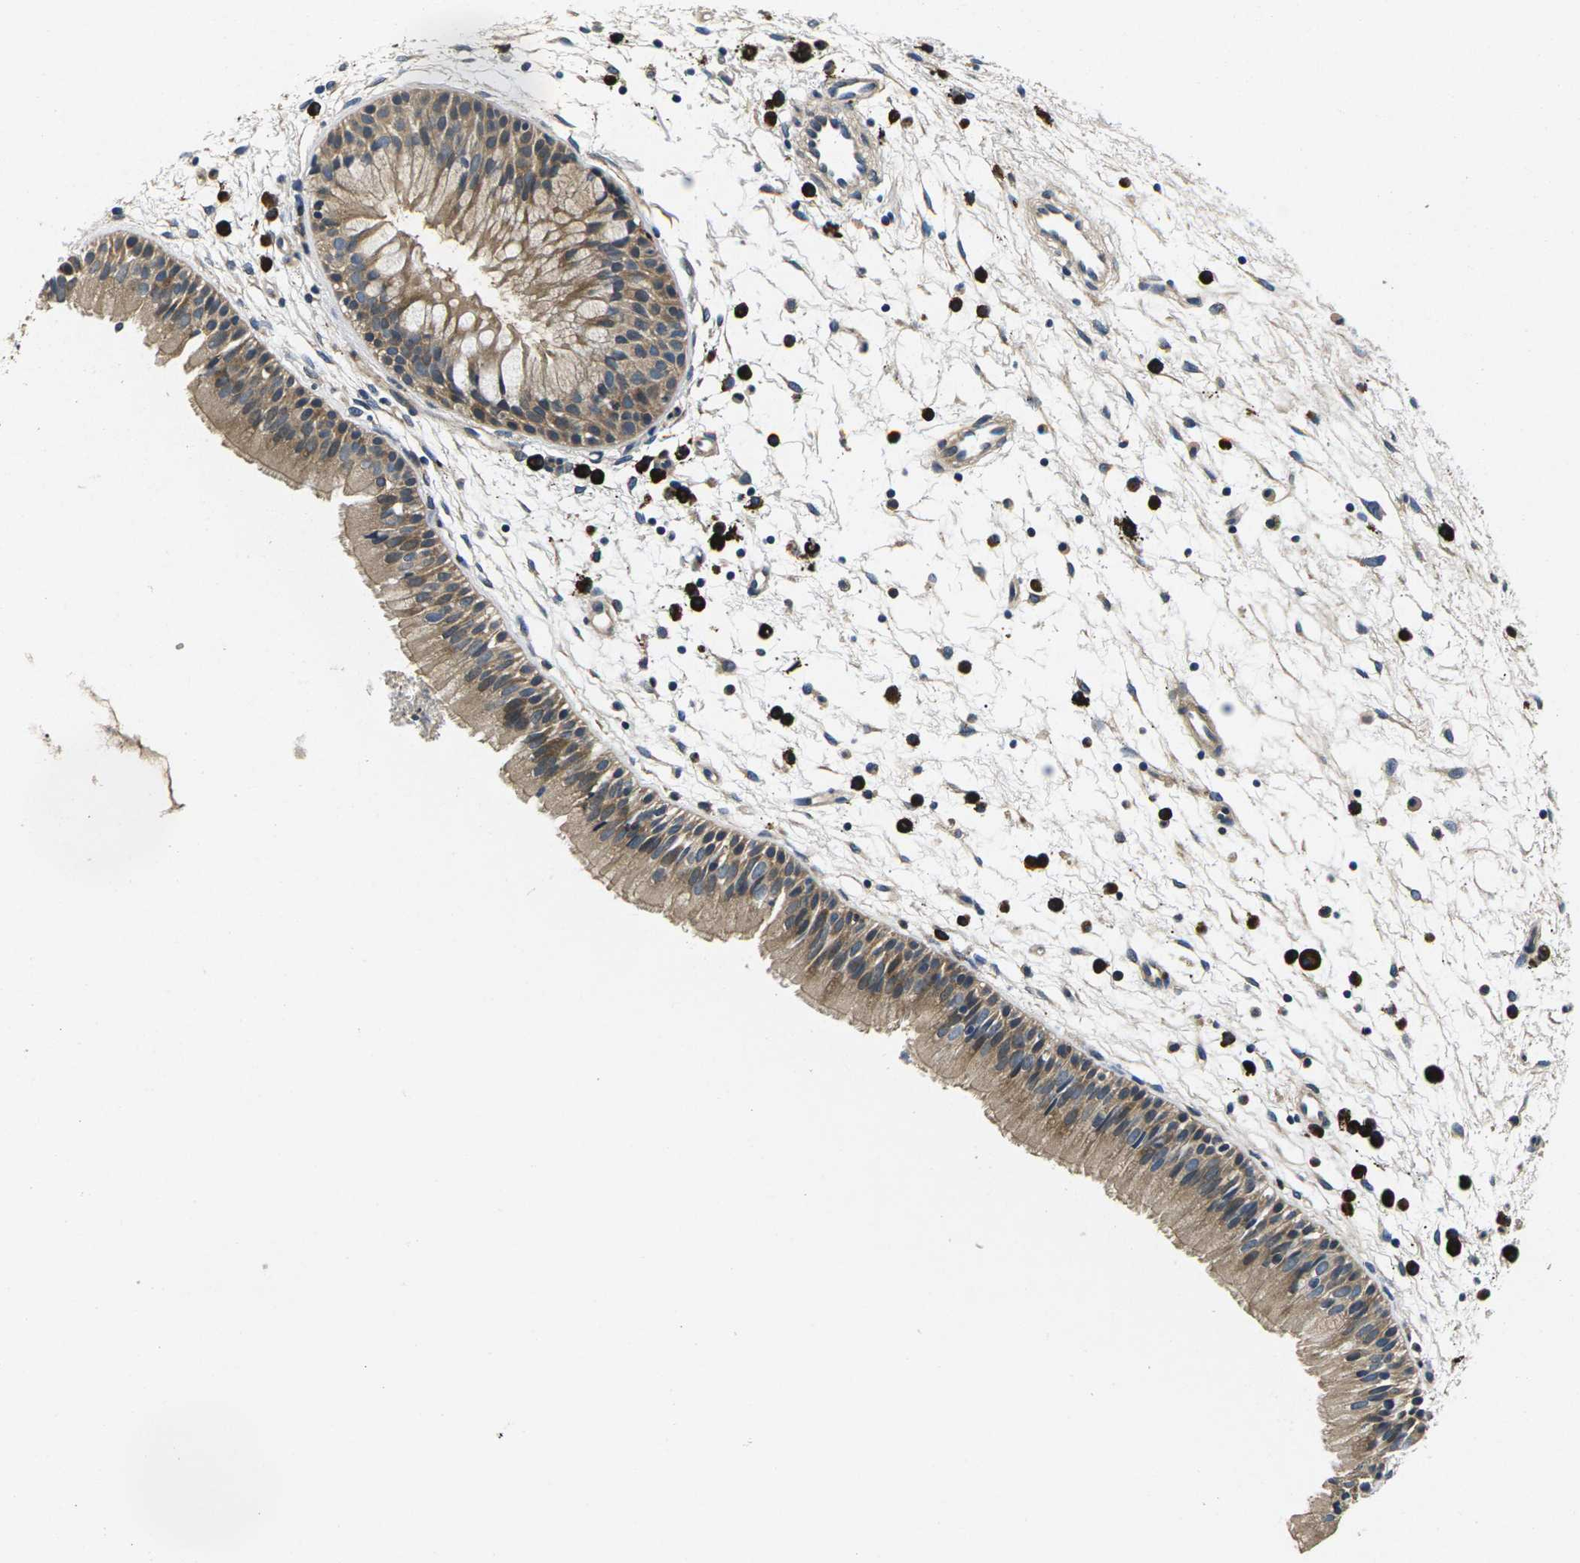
{"staining": {"intensity": "moderate", "quantity": ">75%", "location": "cytoplasmic/membranous"}, "tissue": "nasopharynx", "cell_type": "Respiratory epithelial cells", "image_type": "normal", "snomed": [{"axis": "morphology", "description": "Normal tissue, NOS"}, {"axis": "topography", "description": "Nasopharynx"}], "caption": "Nasopharynx stained with DAB (3,3'-diaminobenzidine) immunohistochemistry (IHC) reveals medium levels of moderate cytoplasmic/membranous positivity in about >75% of respiratory epithelial cells.", "gene": "PLCE1", "patient": {"sex": "male", "age": 21}}